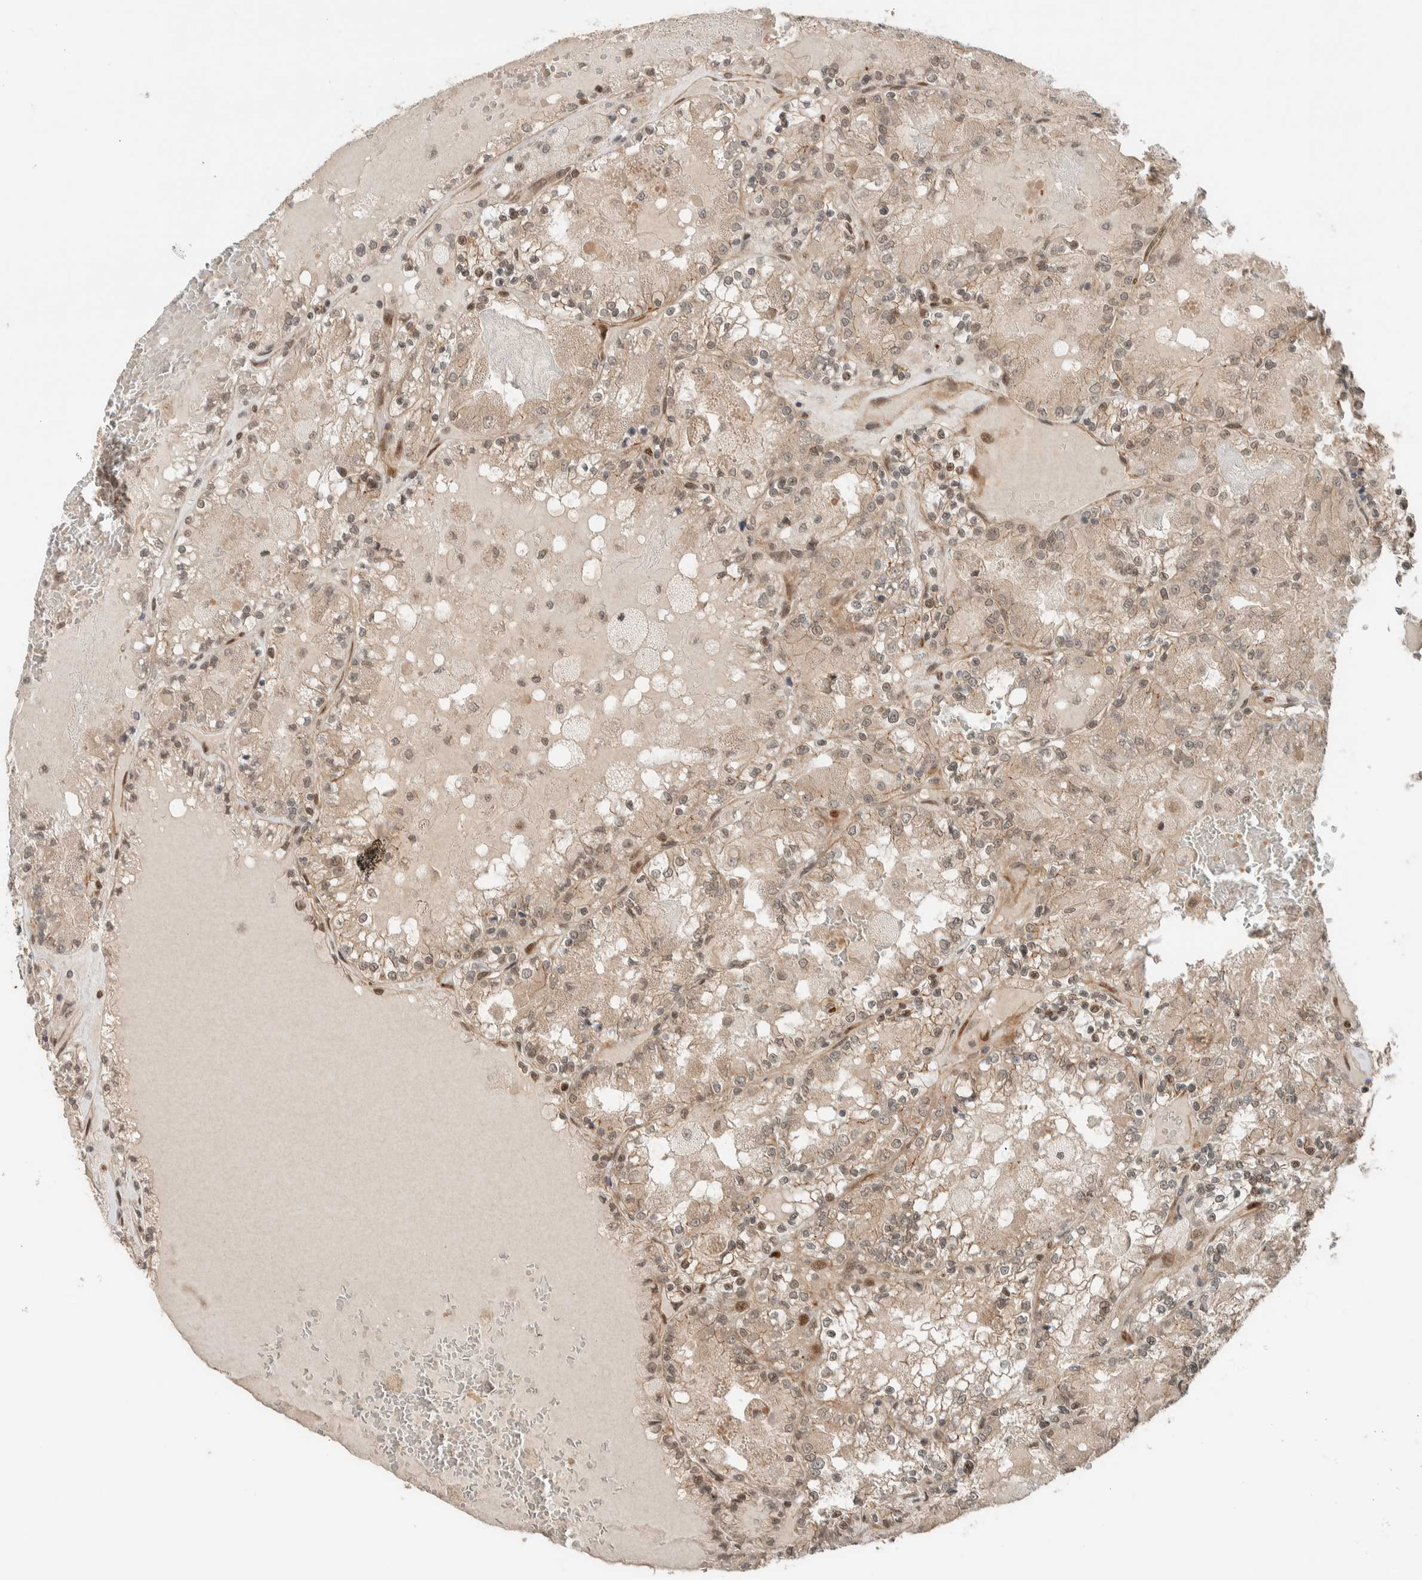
{"staining": {"intensity": "weak", "quantity": ">75%", "location": "cytoplasmic/membranous,nuclear"}, "tissue": "renal cancer", "cell_type": "Tumor cells", "image_type": "cancer", "snomed": [{"axis": "morphology", "description": "Adenocarcinoma, NOS"}, {"axis": "topography", "description": "Kidney"}], "caption": "Adenocarcinoma (renal) stained with DAB immunohistochemistry (IHC) demonstrates low levels of weak cytoplasmic/membranous and nuclear positivity in about >75% of tumor cells.", "gene": "STXBP4", "patient": {"sex": "female", "age": 56}}